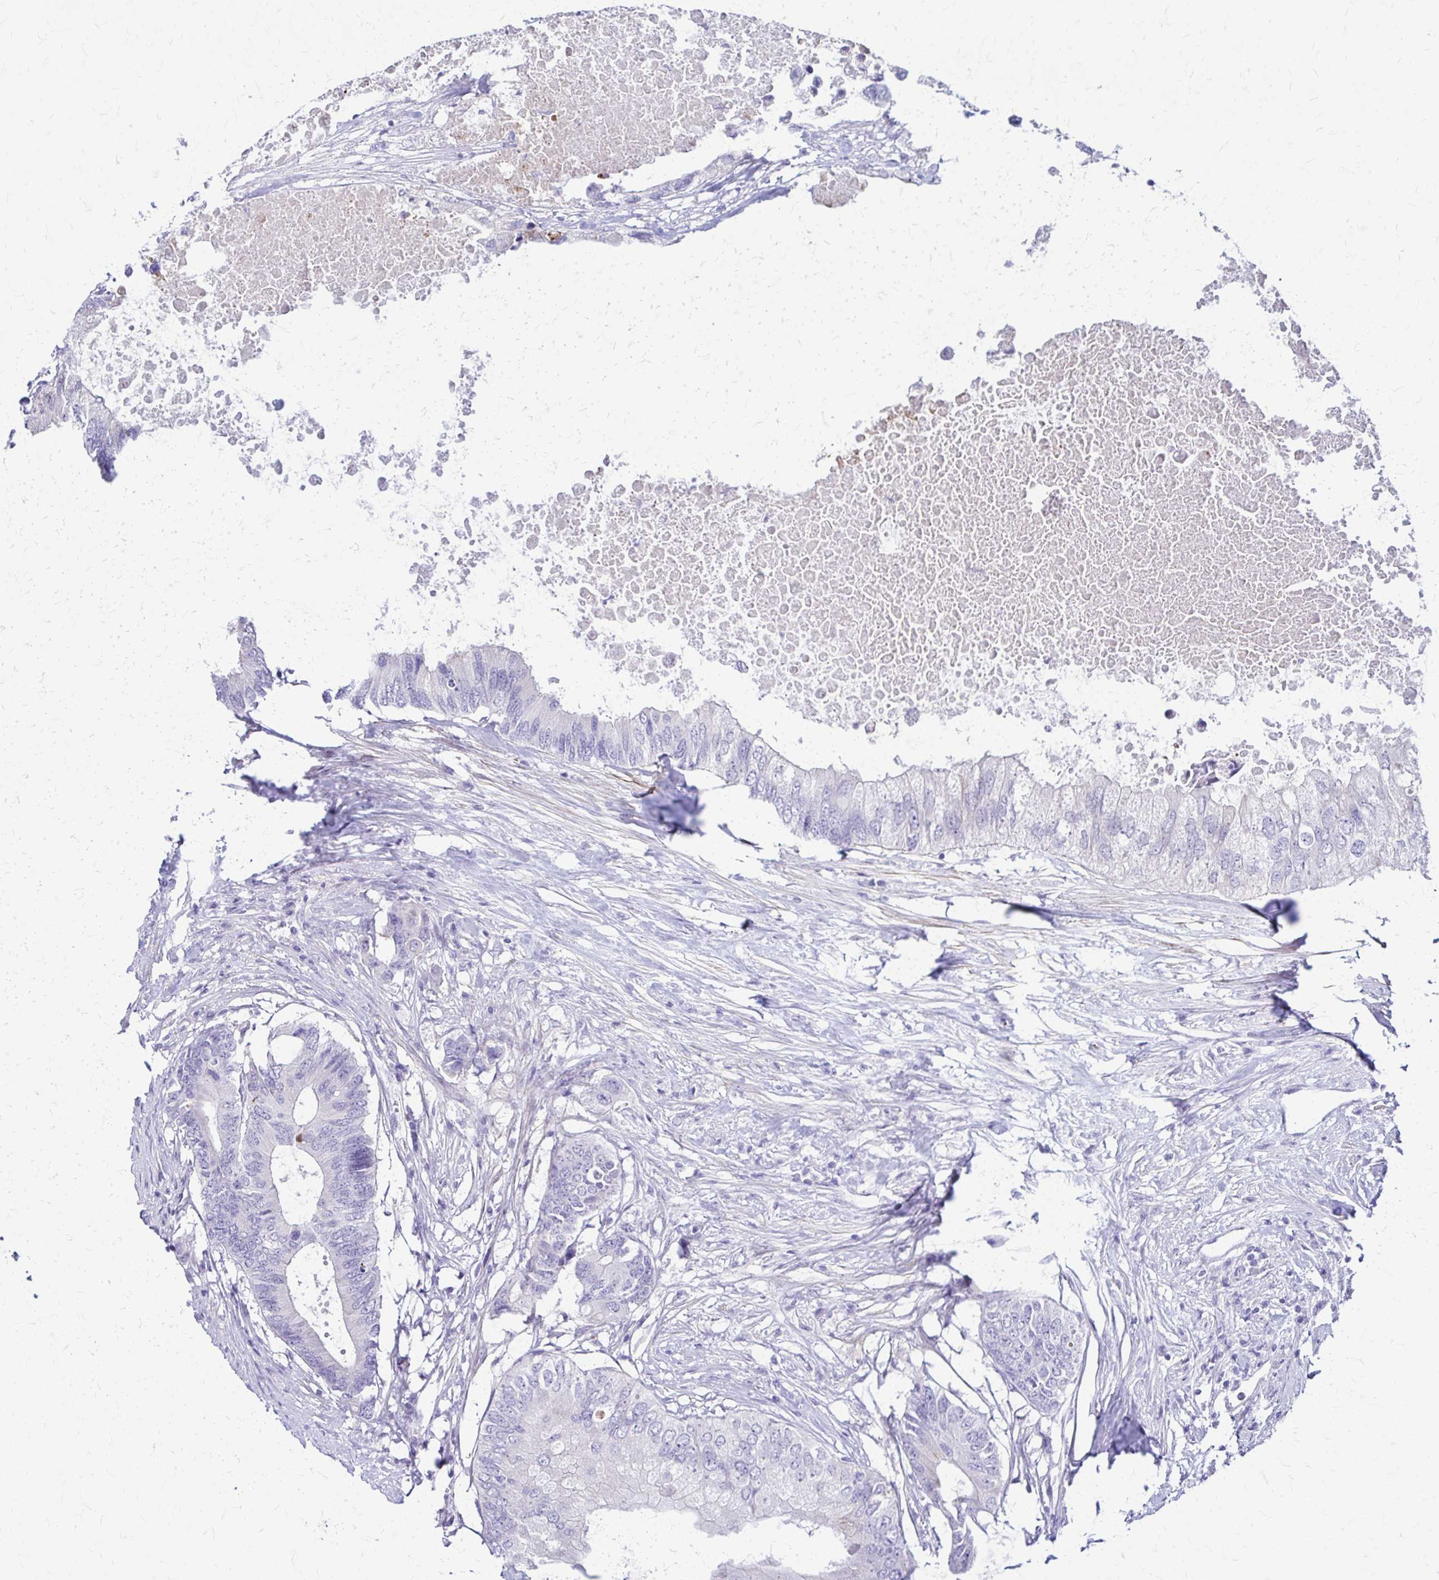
{"staining": {"intensity": "negative", "quantity": "none", "location": "none"}, "tissue": "colorectal cancer", "cell_type": "Tumor cells", "image_type": "cancer", "snomed": [{"axis": "morphology", "description": "Adenocarcinoma, NOS"}, {"axis": "topography", "description": "Colon"}], "caption": "Immunohistochemical staining of colorectal cancer displays no significant positivity in tumor cells.", "gene": "DSP", "patient": {"sex": "male", "age": 71}}